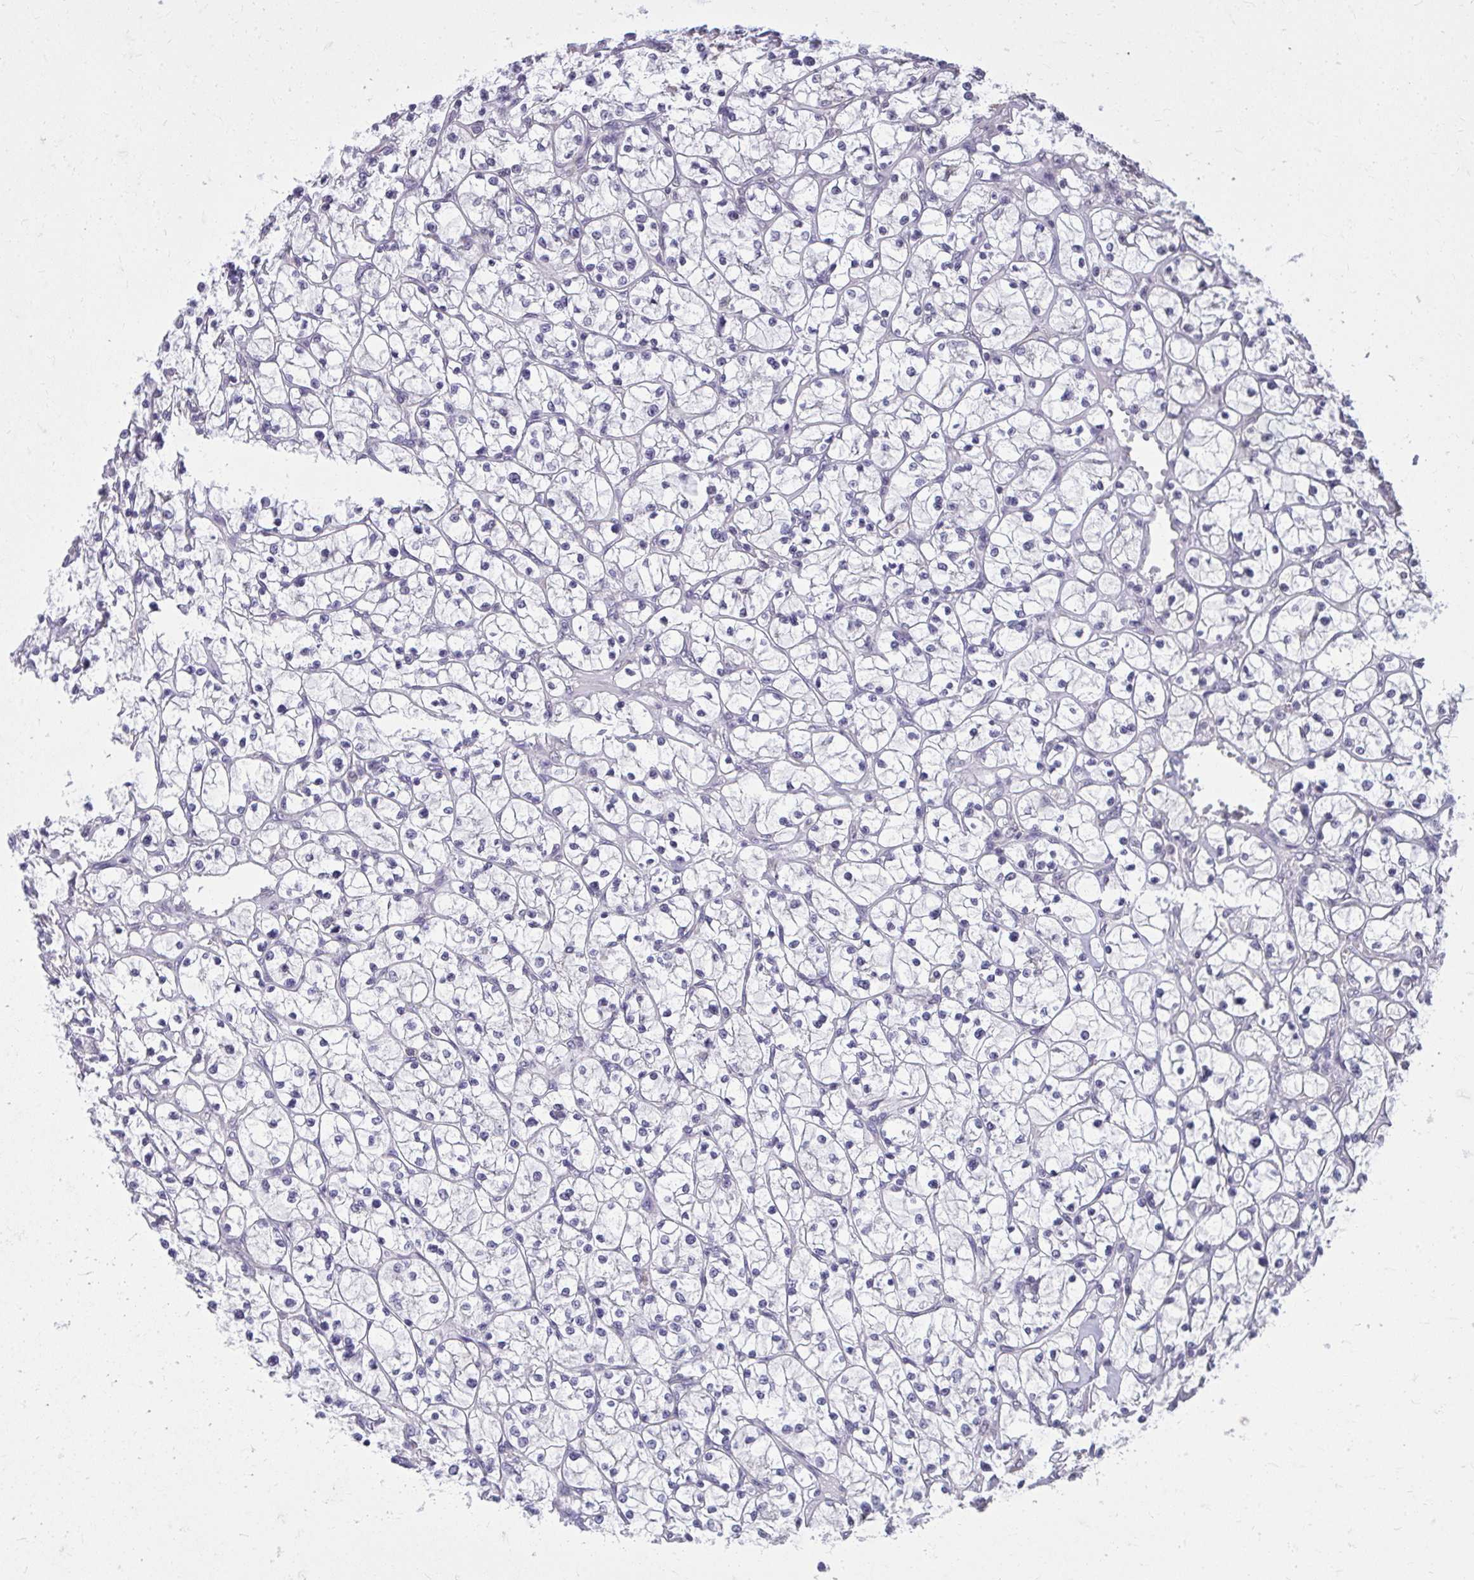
{"staining": {"intensity": "negative", "quantity": "none", "location": "none"}, "tissue": "renal cancer", "cell_type": "Tumor cells", "image_type": "cancer", "snomed": [{"axis": "morphology", "description": "Adenocarcinoma, NOS"}, {"axis": "topography", "description": "Kidney"}], "caption": "Human renal cancer (adenocarcinoma) stained for a protein using immunohistochemistry (IHC) reveals no positivity in tumor cells.", "gene": "AKAP5", "patient": {"sex": "female", "age": 64}}